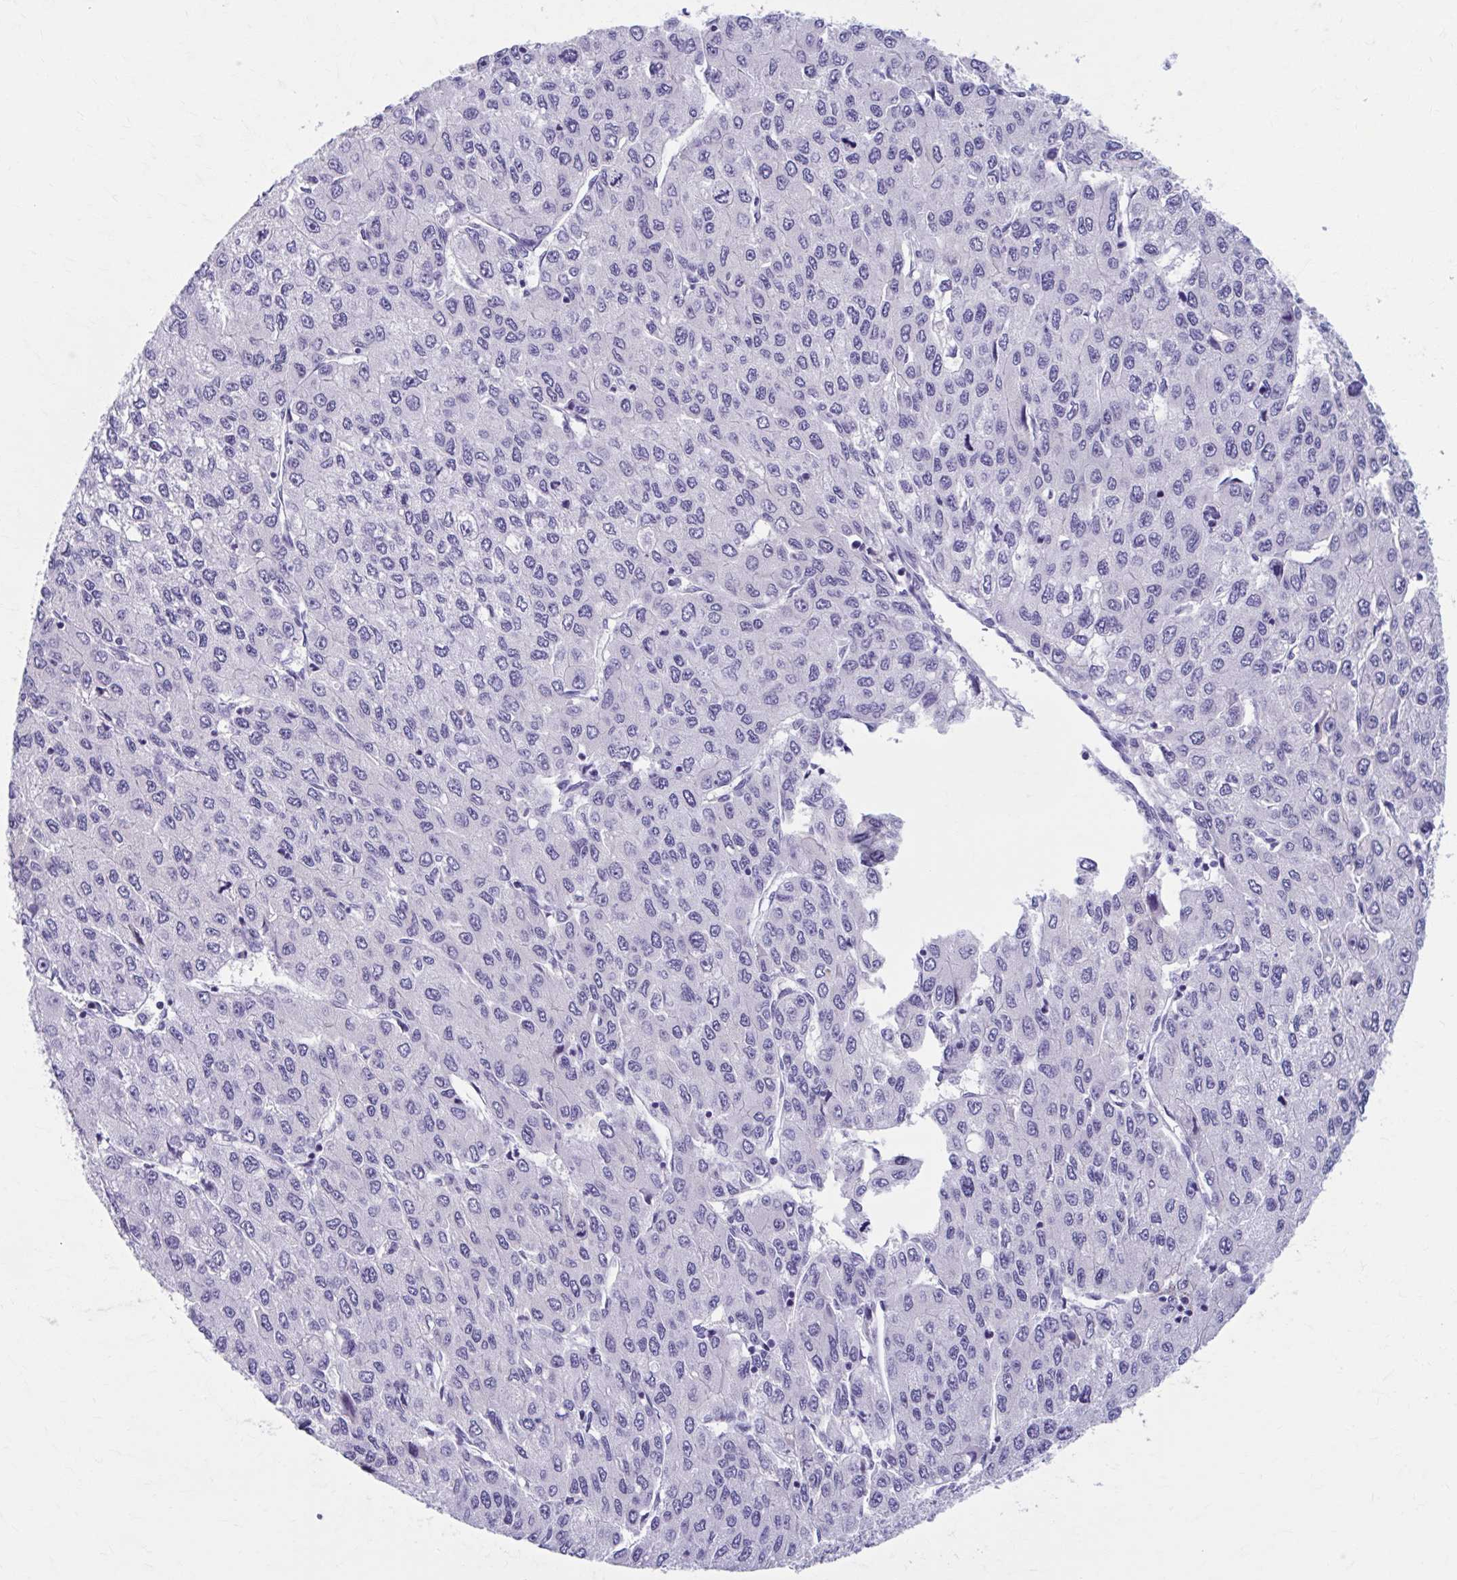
{"staining": {"intensity": "negative", "quantity": "none", "location": "none"}, "tissue": "liver cancer", "cell_type": "Tumor cells", "image_type": "cancer", "snomed": [{"axis": "morphology", "description": "Carcinoma, Hepatocellular, NOS"}, {"axis": "topography", "description": "Liver"}], "caption": "Immunohistochemistry (IHC) photomicrograph of neoplastic tissue: human liver cancer stained with DAB (3,3'-diaminobenzidine) exhibits no significant protein positivity in tumor cells. (Stains: DAB (3,3'-diaminobenzidine) immunohistochemistry (IHC) with hematoxylin counter stain, Microscopy: brightfield microscopy at high magnification).", "gene": "KCNE2", "patient": {"sex": "female", "age": 66}}